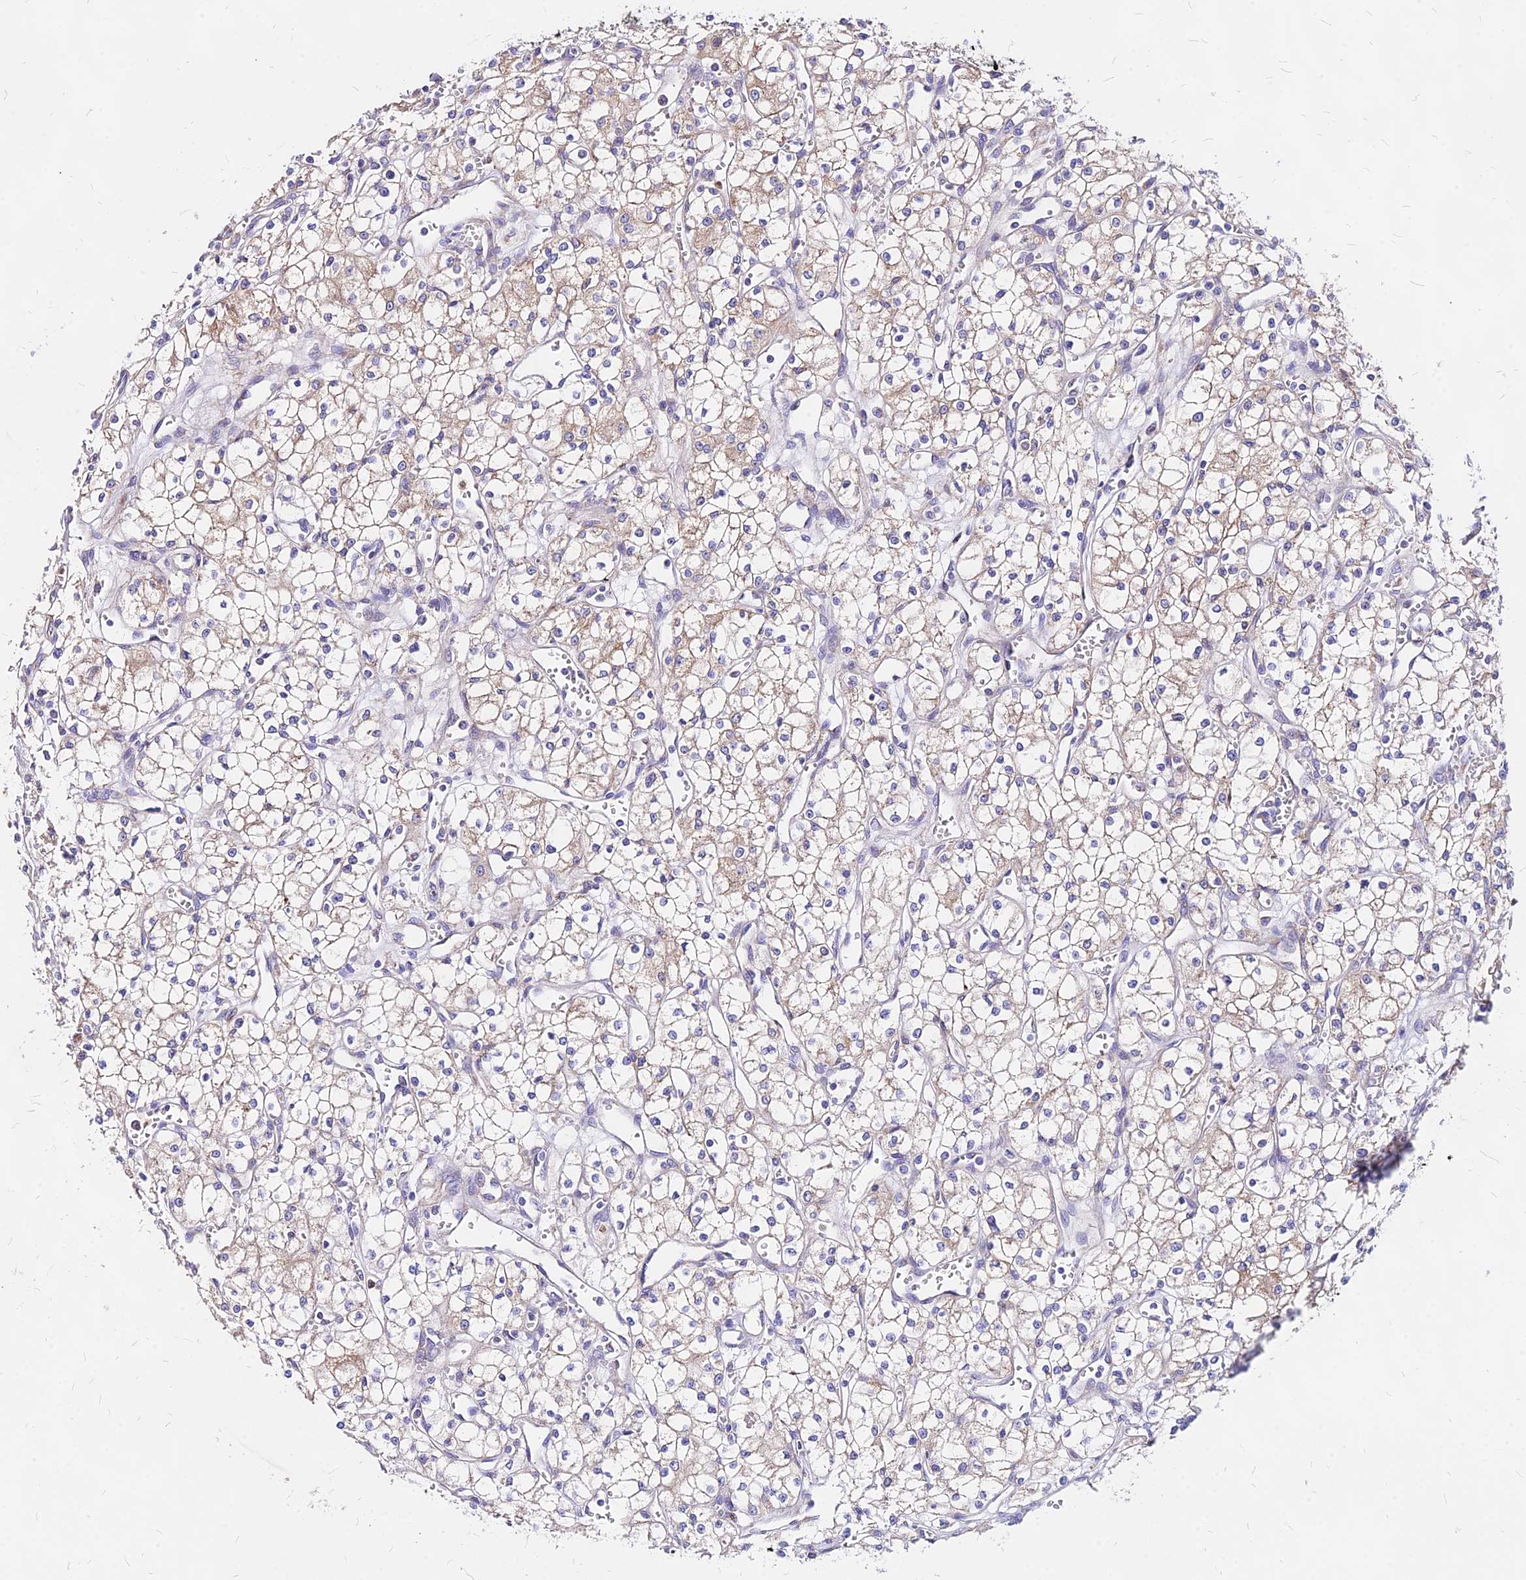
{"staining": {"intensity": "weak", "quantity": "25%-75%", "location": "cytoplasmic/membranous"}, "tissue": "renal cancer", "cell_type": "Tumor cells", "image_type": "cancer", "snomed": [{"axis": "morphology", "description": "Adenocarcinoma, NOS"}, {"axis": "topography", "description": "Kidney"}], "caption": "Adenocarcinoma (renal) stained with a protein marker displays weak staining in tumor cells.", "gene": "MRPL3", "patient": {"sex": "male", "age": 59}}